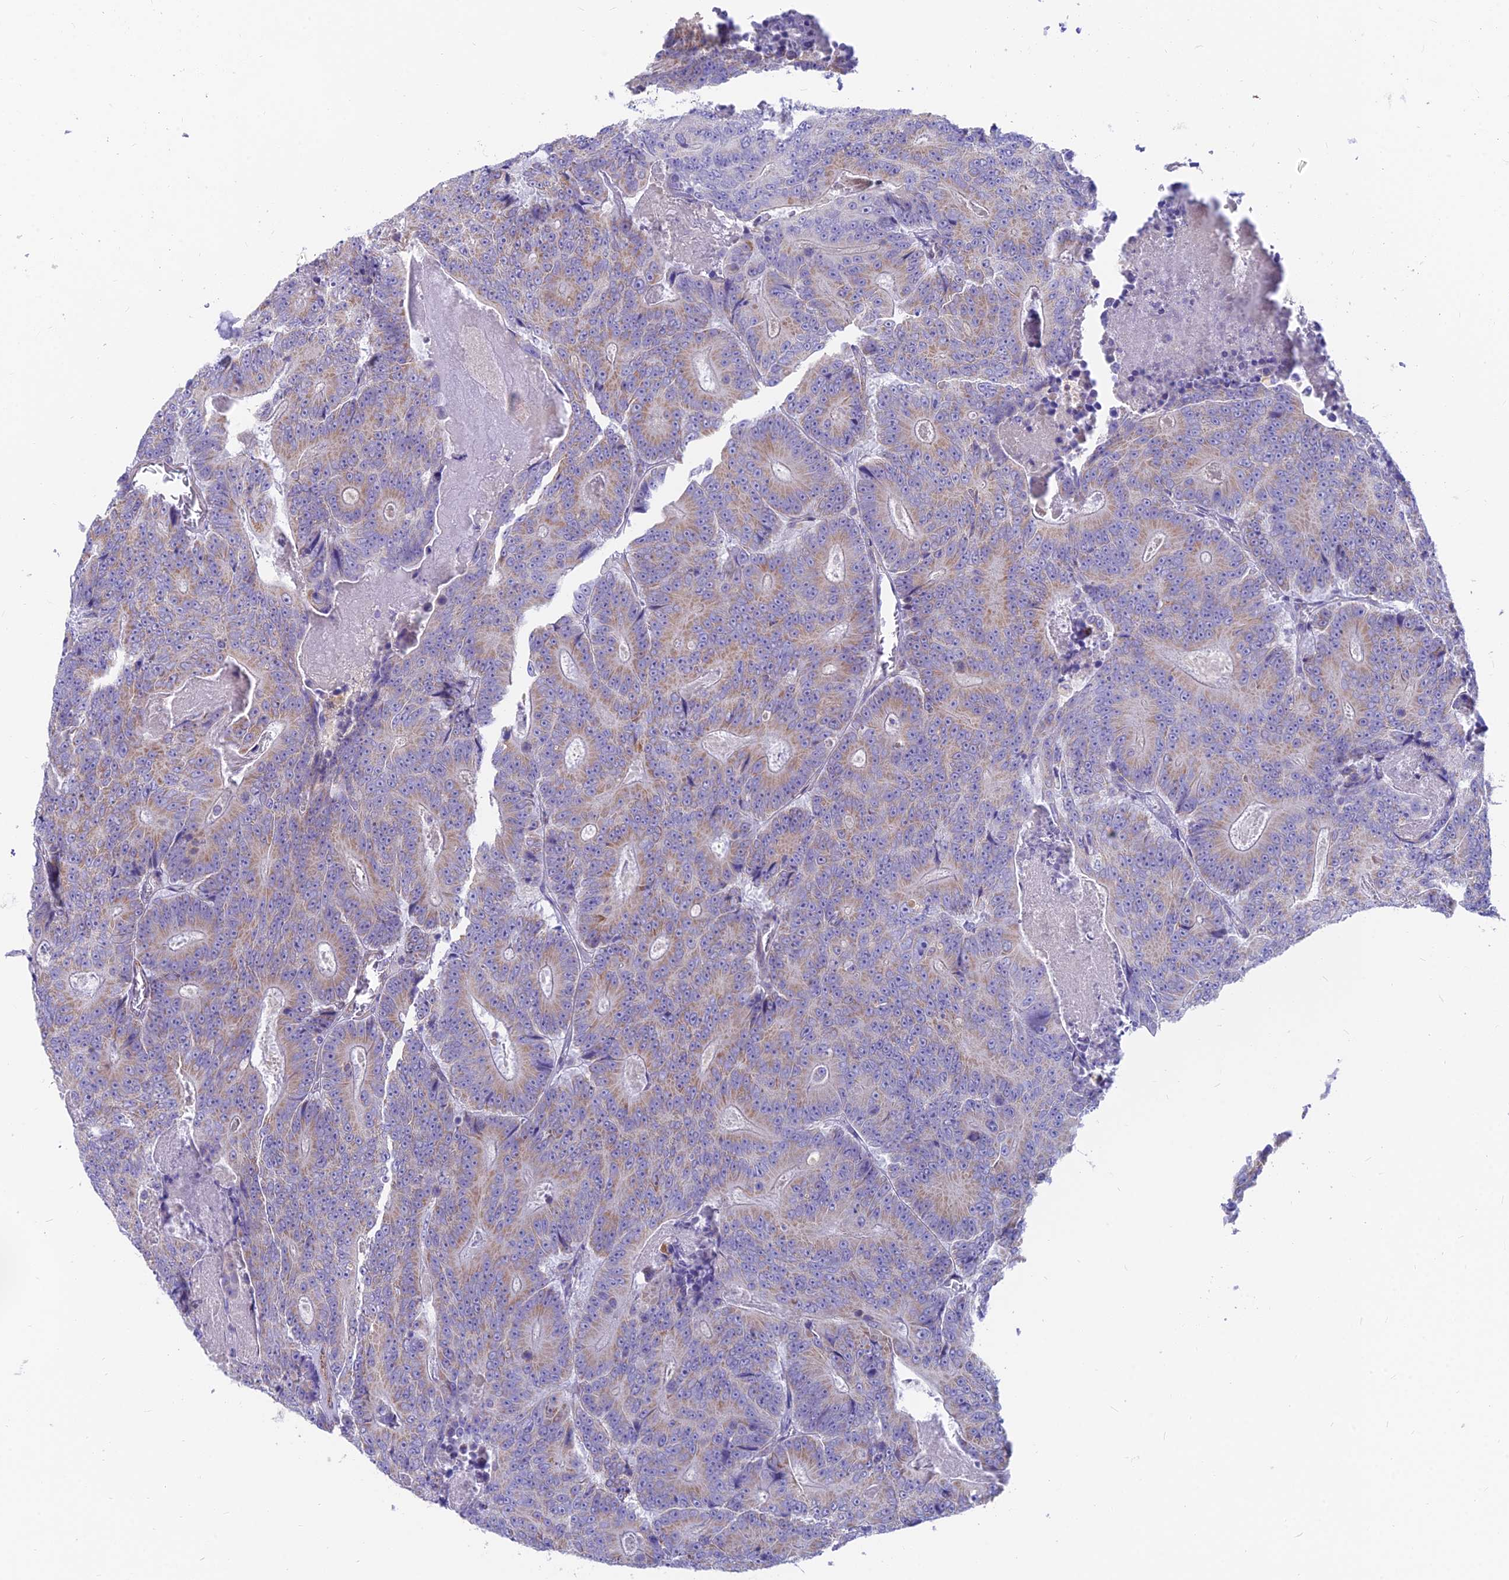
{"staining": {"intensity": "moderate", "quantity": ">75%", "location": "cytoplasmic/membranous"}, "tissue": "colorectal cancer", "cell_type": "Tumor cells", "image_type": "cancer", "snomed": [{"axis": "morphology", "description": "Adenocarcinoma, NOS"}, {"axis": "topography", "description": "Colon"}], "caption": "Immunohistochemical staining of colorectal adenocarcinoma exhibits medium levels of moderate cytoplasmic/membranous positivity in approximately >75% of tumor cells.", "gene": "TIGD6", "patient": {"sex": "male", "age": 83}}